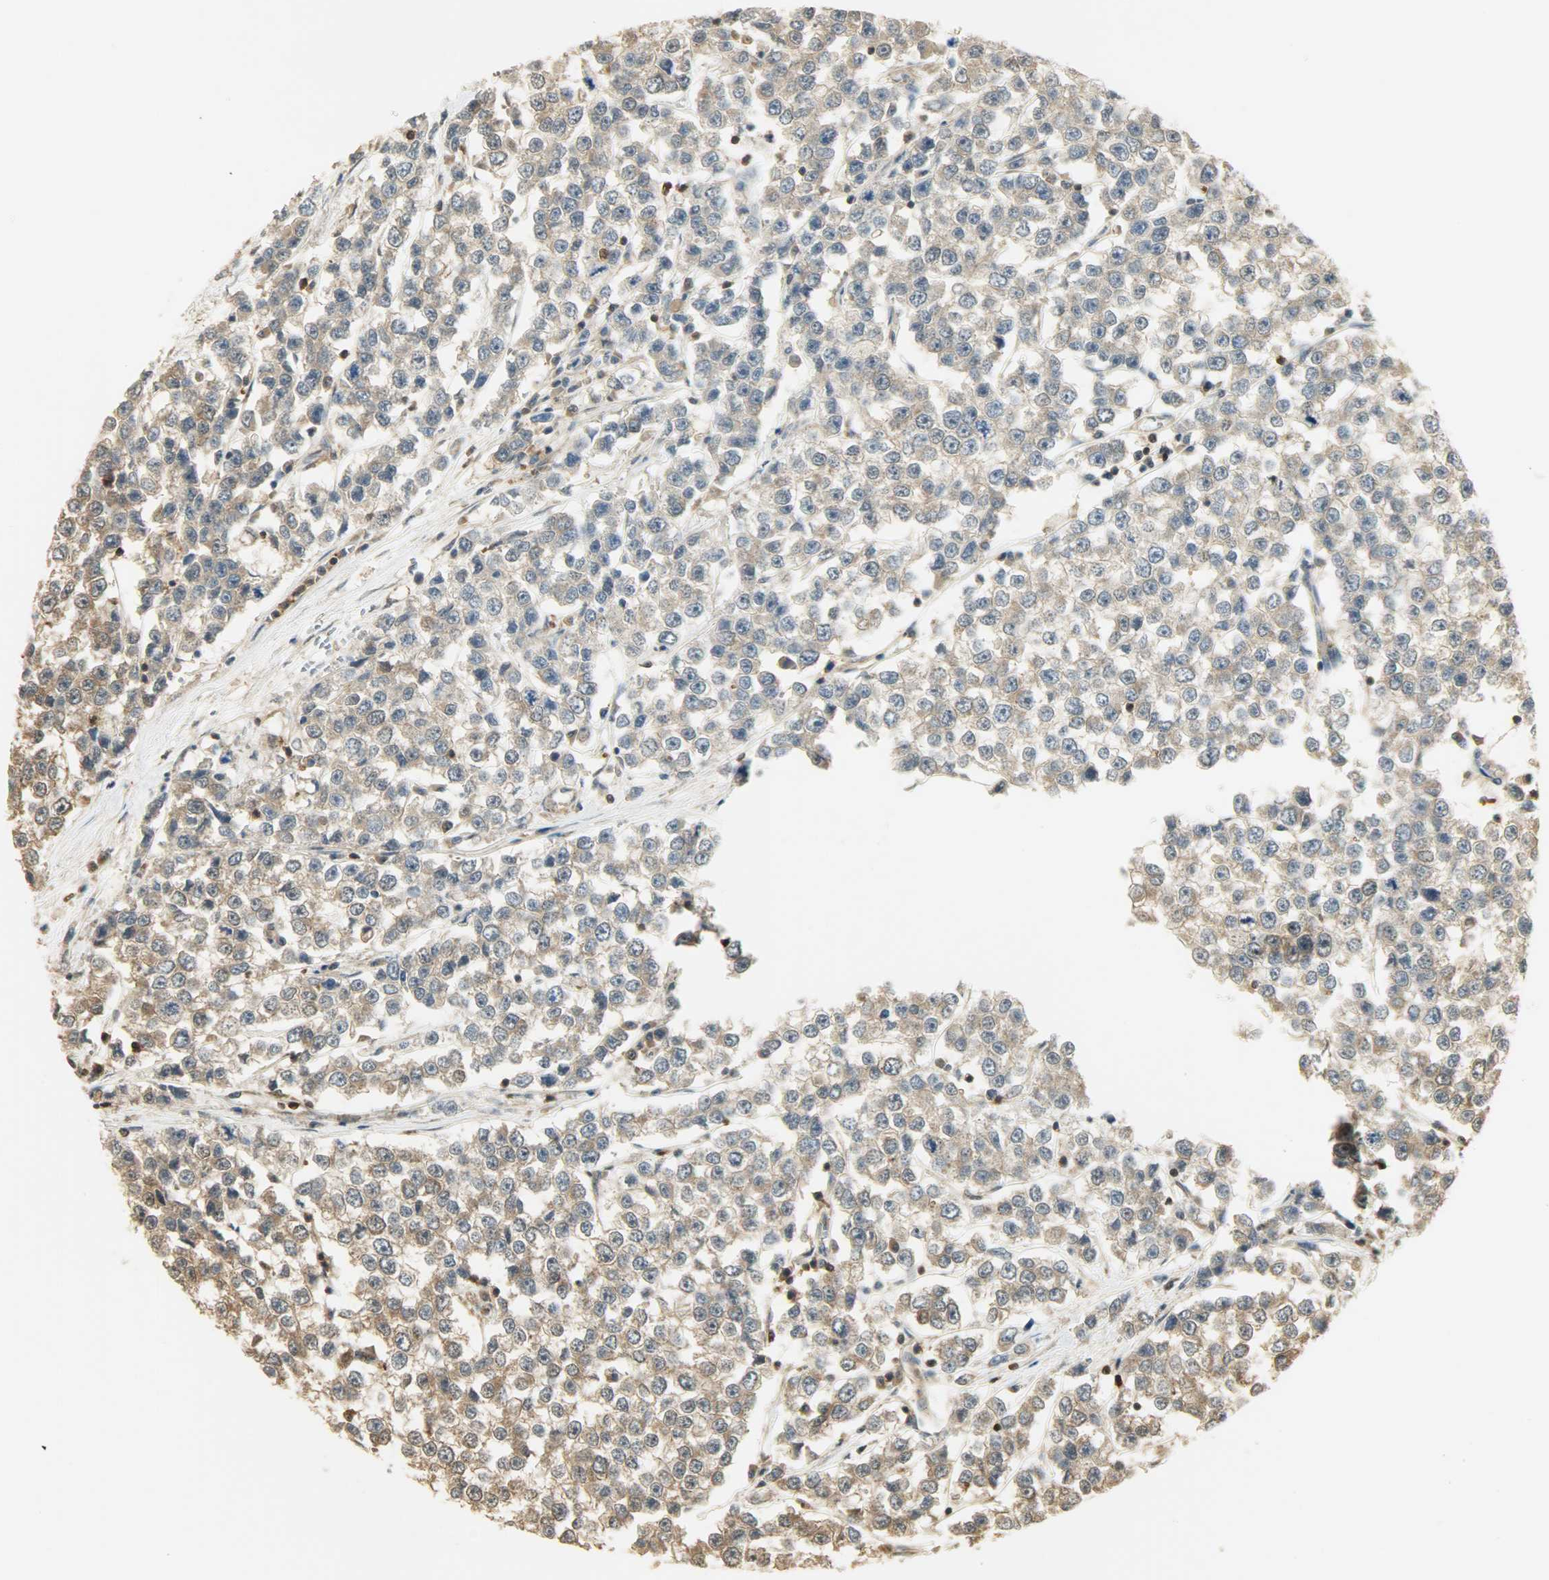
{"staining": {"intensity": "moderate", "quantity": ">75%", "location": "cytoplasmic/membranous"}, "tissue": "testis cancer", "cell_type": "Tumor cells", "image_type": "cancer", "snomed": [{"axis": "morphology", "description": "Seminoma, NOS"}, {"axis": "morphology", "description": "Carcinoma, Embryonal, NOS"}, {"axis": "topography", "description": "Testis"}], "caption": "High-magnification brightfield microscopy of testis cancer (seminoma) stained with DAB (brown) and counterstained with hematoxylin (blue). tumor cells exhibit moderate cytoplasmic/membranous staining is identified in approximately>75% of cells.", "gene": "YWHAZ", "patient": {"sex": "male", "age": 52}}